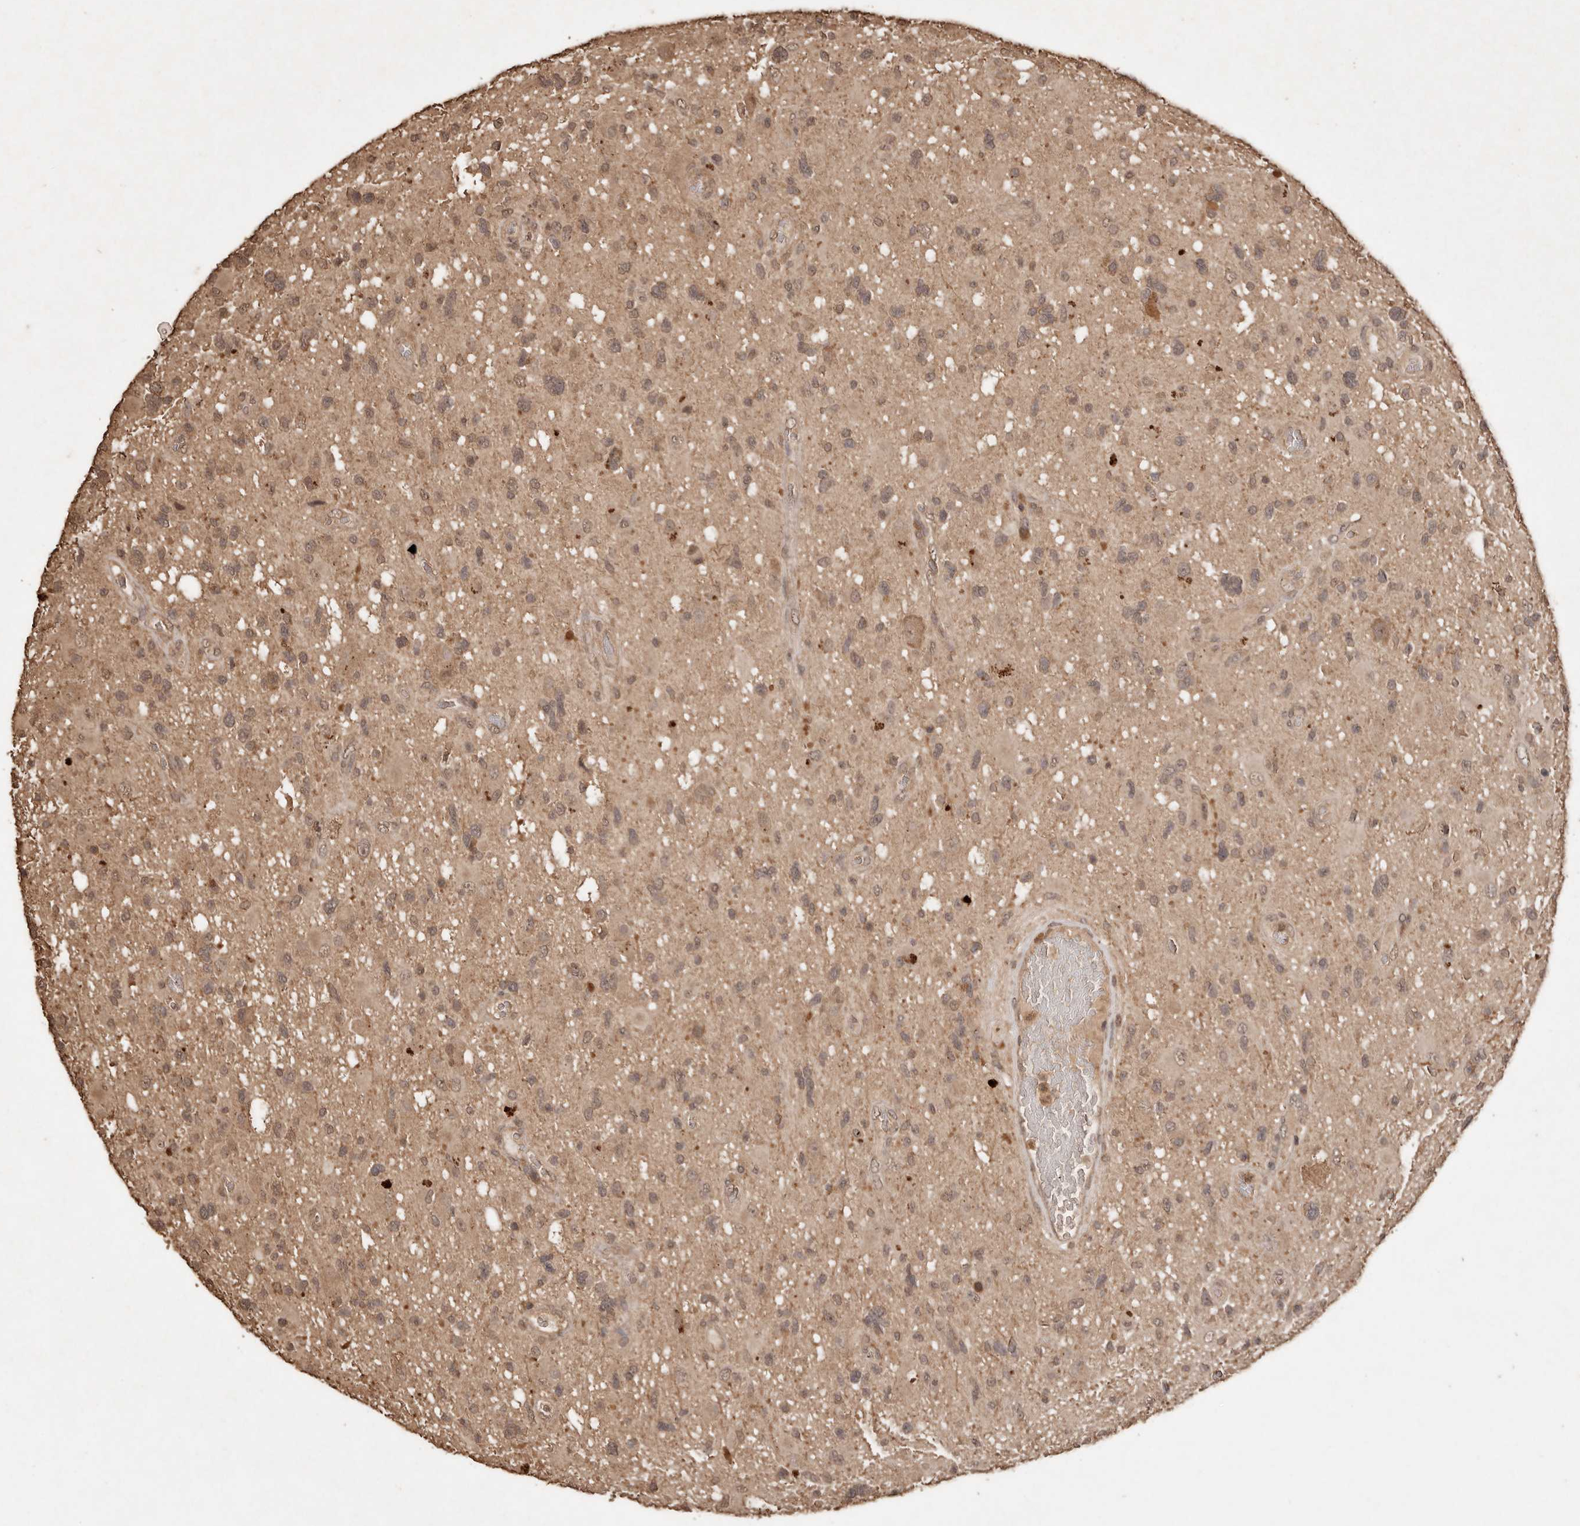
{"staining": {"intensity": "weak", "quantity": ">75%", "location": "cytoplasmic/membranous,nuclear"}, "tissue": "glioma", "cell_type": "Tumor cells", "image_type": "cancer", "snomed": [{"axis": "morphology", "description": "Glioma, malignant, High grade"}, {"axis": "topography", "description": "Brain"}], "caption": "IHC staining of malignant glioma (high-grade), which reveals low levels of weak cytoplasmic/membranous and nuclear positivity in approximately >75% of tumor cells indicating weak cytoplasmic/membranous and nuclear protein positivity. The staining was performed using DAB (3,3'-diaminobenzidine) (brown) for protein detection and nuclei were counterstained in hematoxylin (blue).", "gene": "PKDCC", "patient": {"sex": "male", "age": 33}}